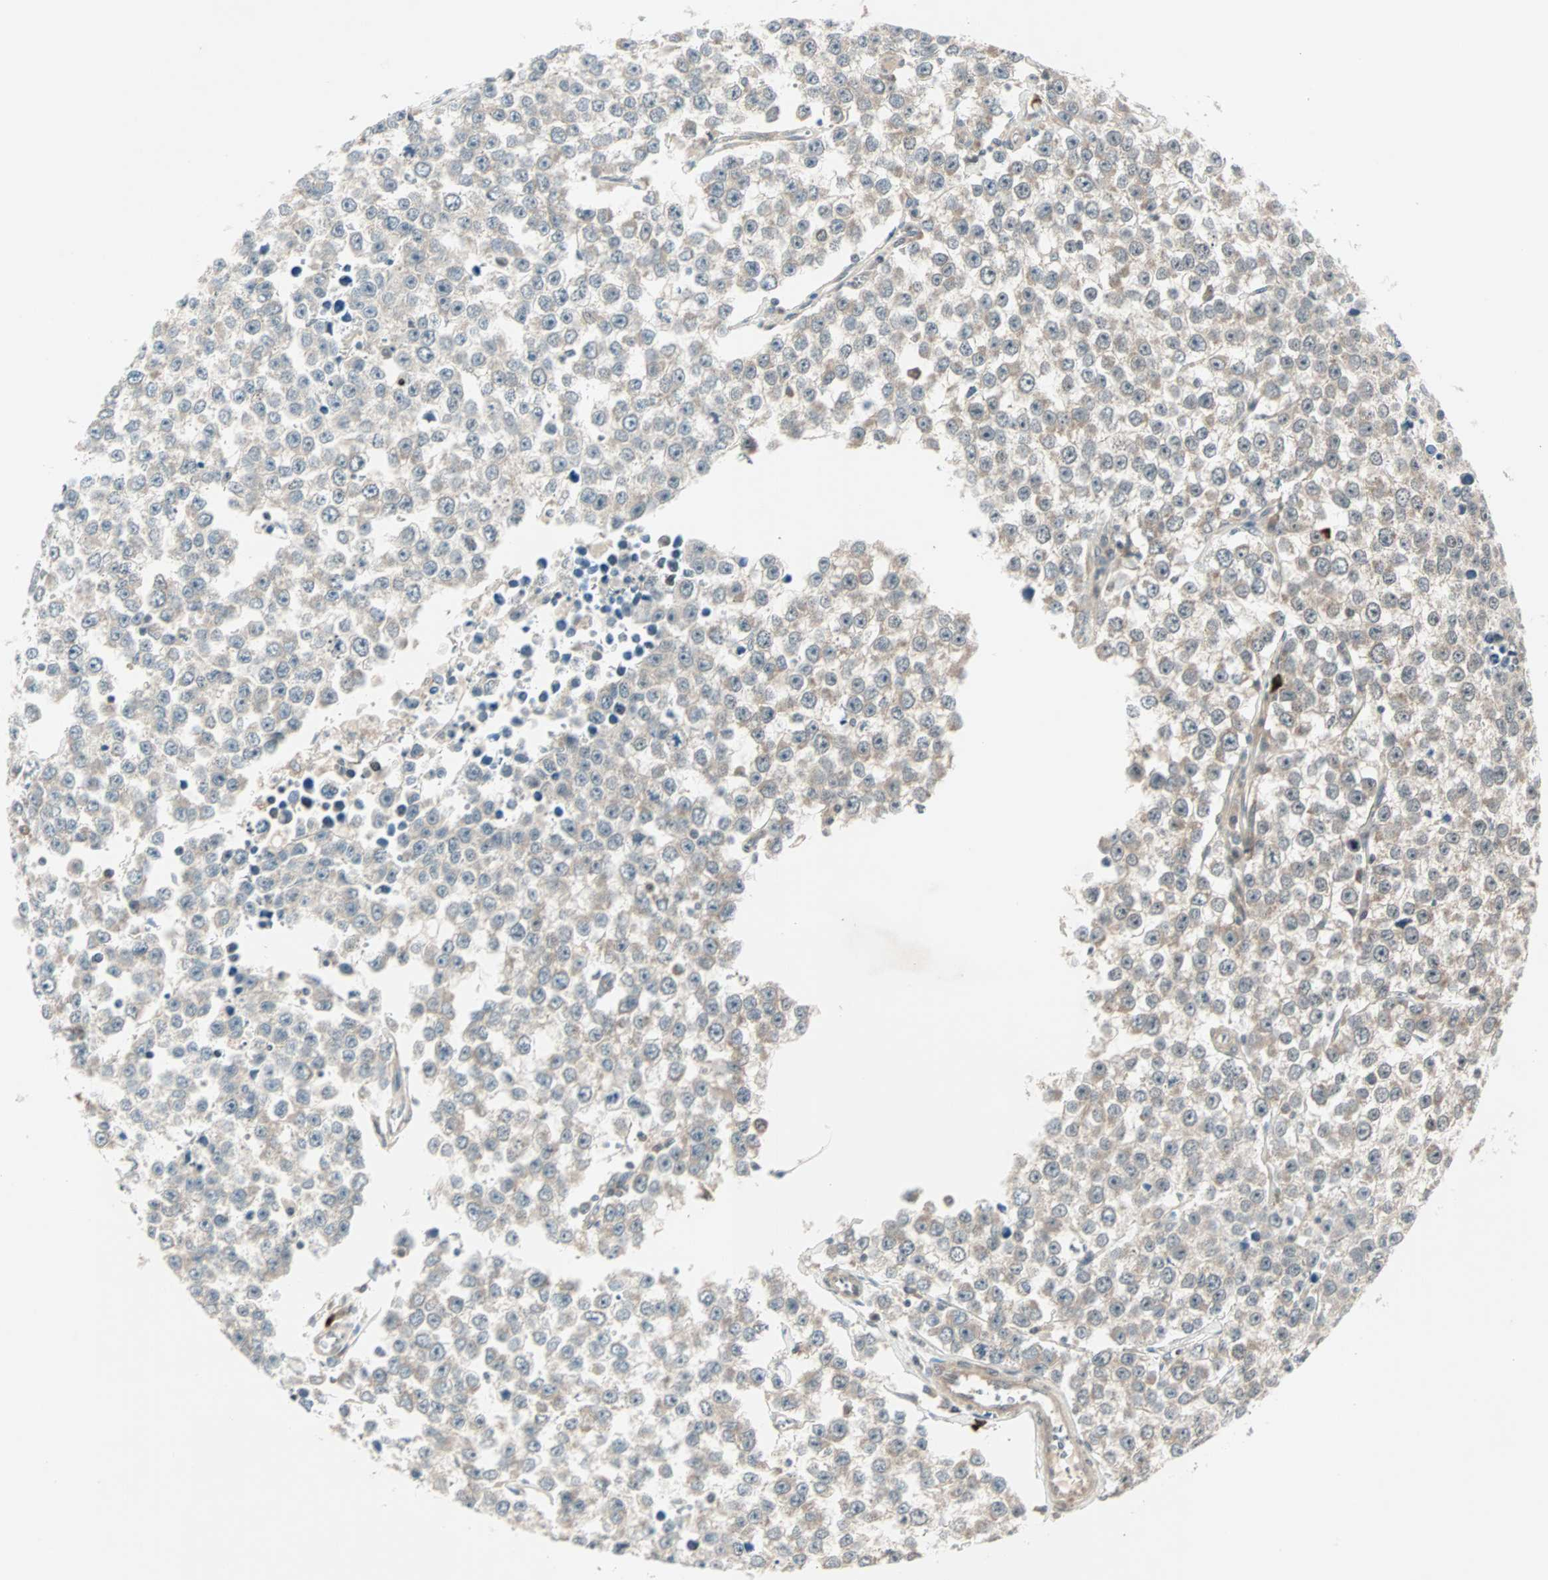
{"staining": {"intensity": "weak", "quantity": ">75%", "location": "cytoplasmic/membranous"}, "tissue": "testis cancer", "cell_type": "Tumor cells", "image_type": "cancer", "snomed": [{"axis": "morphology", "description": "Seminoma, NOS"}, {"axis": "morphology", "description": "Carcinoma, Embryonal, NOS"}, {"axis": "topography", "description": "Testis"}], "caption": "The photomicrograph reveals immunohistochemical staining of seminoma (testis). There is weak cytoplasmic/membranous staining is seen in approximately >75% of tumor cells.", "gene": "PGBD1", "patient": {"sex": "male", "age": 52}}